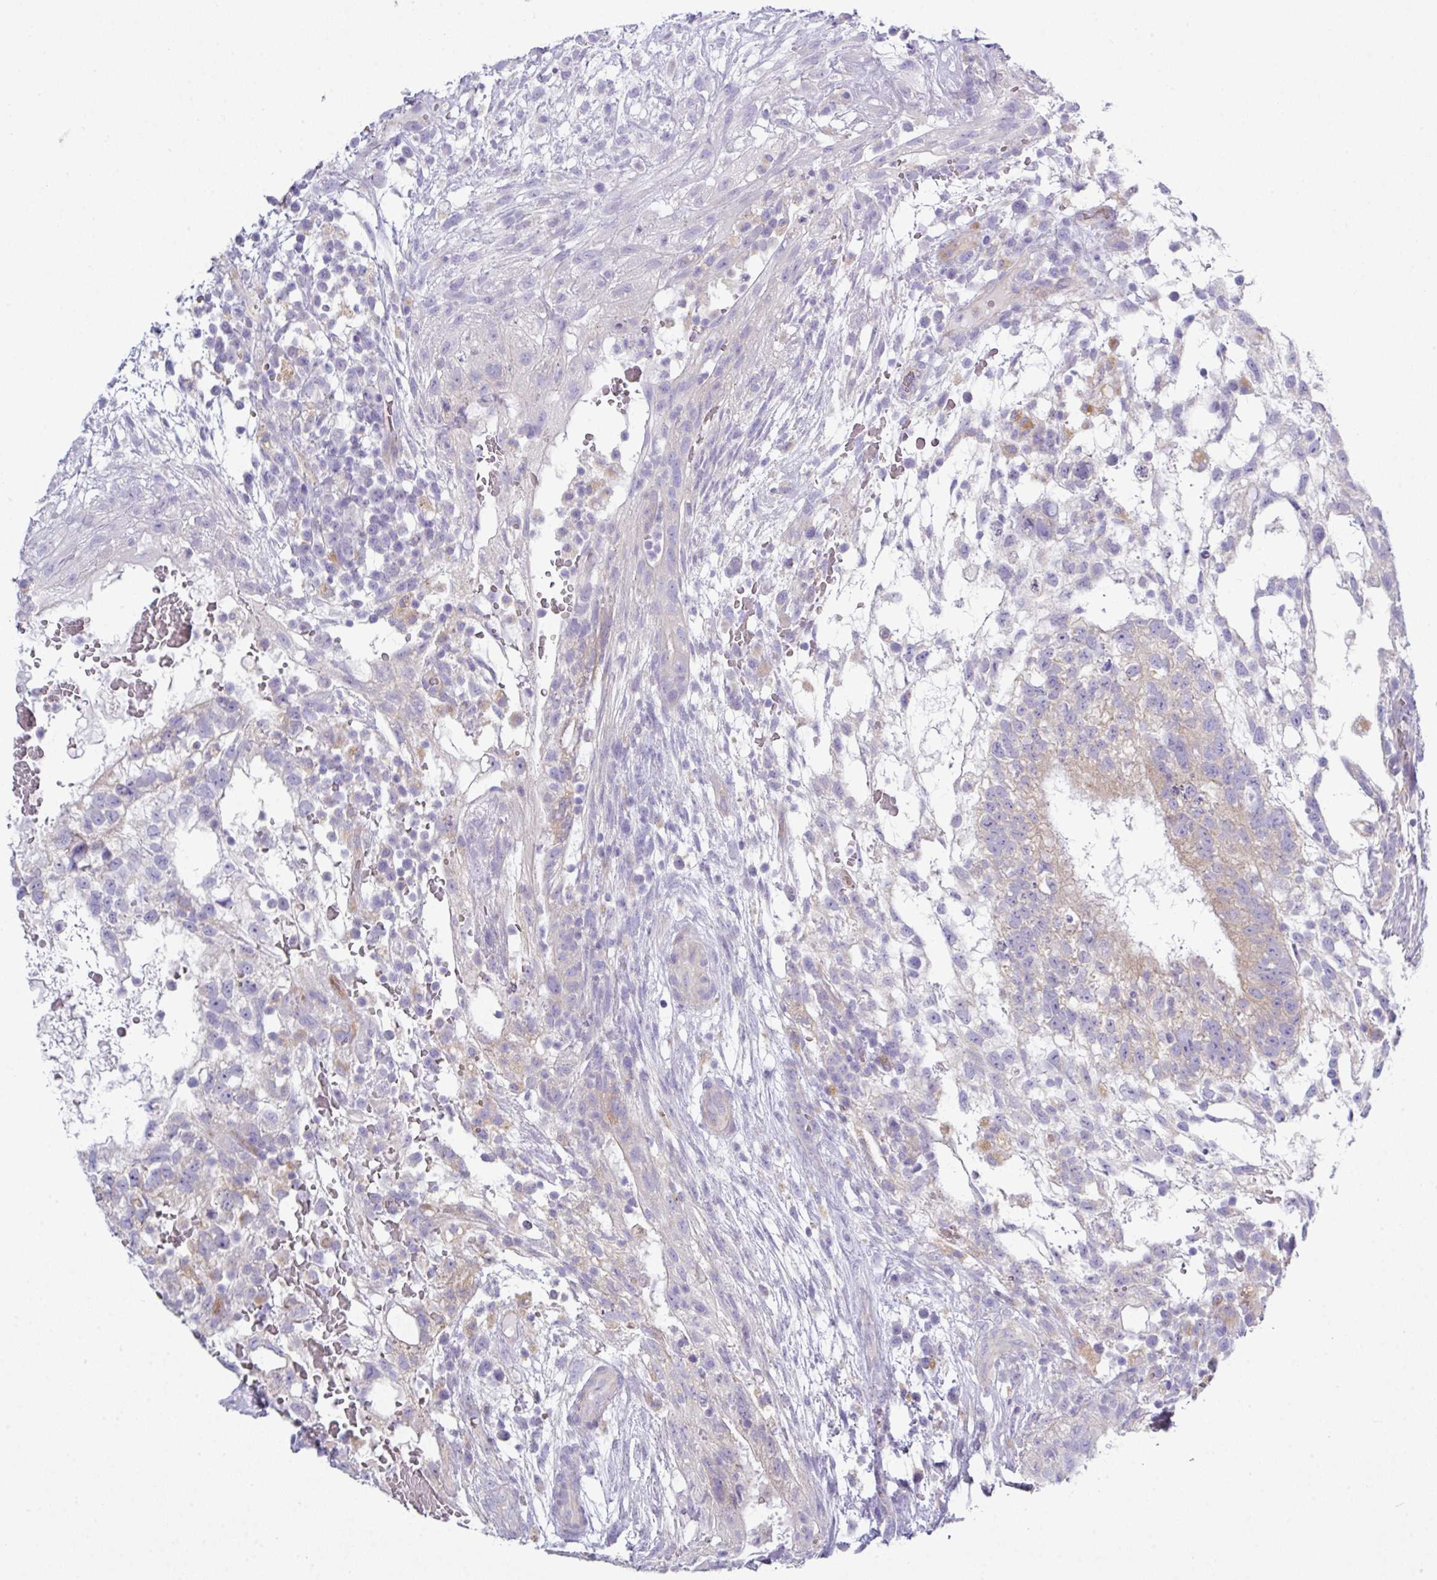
{"staining": {"intensity": "negative", "quantity": "none", "location": "none"}, "tissue": "testis cancer", "cell_type": "Tumor cells", "image_type": "cancer", "snomed": [{"axis": "morphology", "description": "Normal tissue, NOS"}, {"axis": "morphology", "description": "Carcinoma, Embryonal, NOS"}, {"axis": "topography", "description": "Testis"}], "caption": "Immunohistochemistry (IHC) image of testis cancer (embryonal carcinoma) stained for a protein (brown), which demonstrates no expression in tumor cells. (DAB (3,3'-diaminobenzidine) IHC with hematoxylin counter stain).", "gene": "ABCC5", "patient": {"sex": "male", "age": 32}}